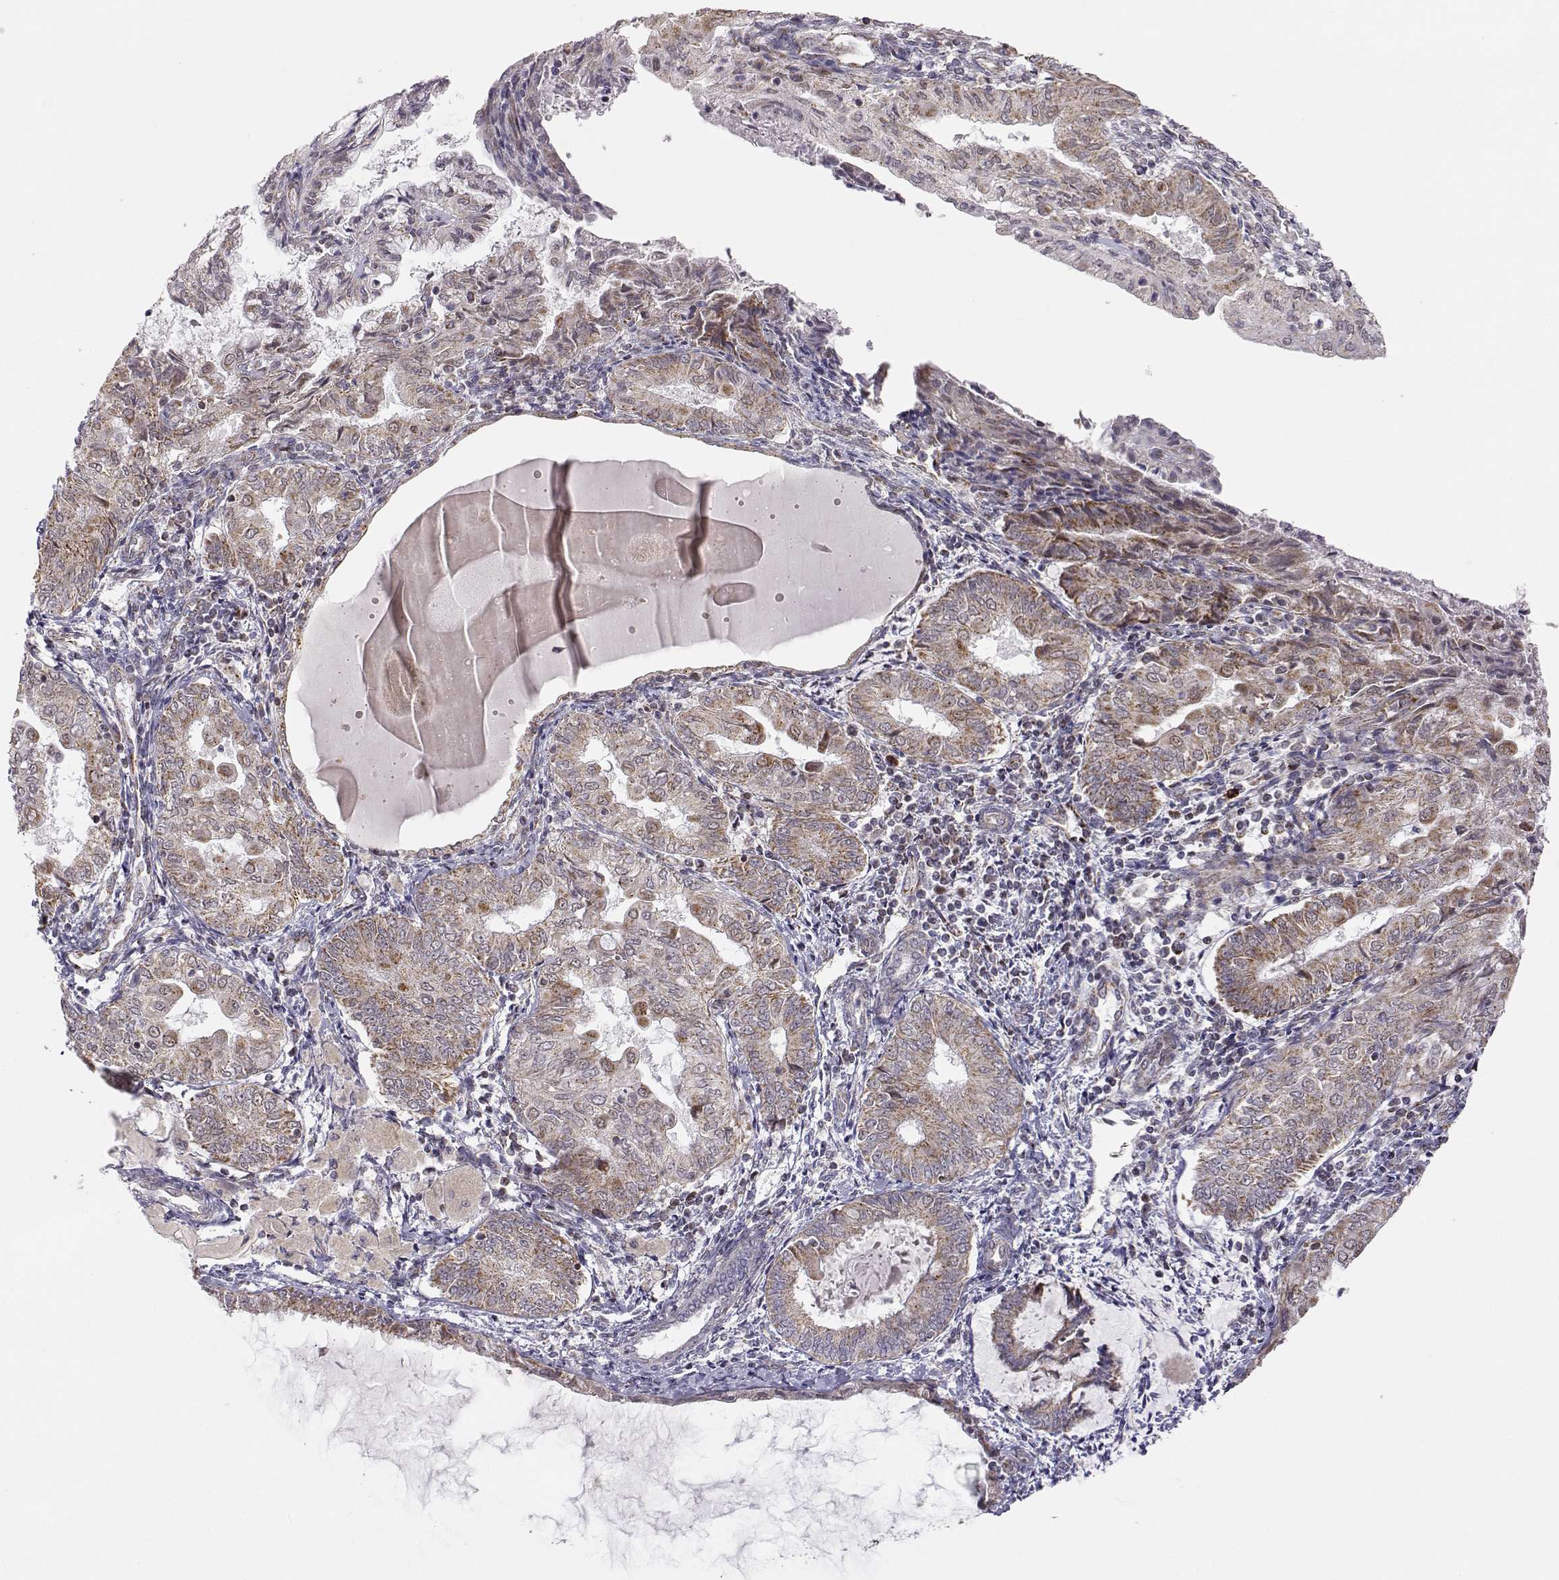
{"staining": {"intensity": "moderate", "quantity": ">75%", "location": "cytoplasmic/membranous"}, "tissue": "endometrial cancer", "cell_type": "Tumor cells", "image_type": "cancer", "snomed": [{"axis": "morphology", "description": "Adenocarcinoma, NOS"}, {"axis": "topography", "description": "Endometrium"}], "caption": "Moderate cytoplasmic/membranous staining for a protein is present in about >75% of tumor cells of endometrial cancer (adenocarcinoma) using IHC.", "gene": "EXOG", "patient": {"sex": "female", "age": 68}}